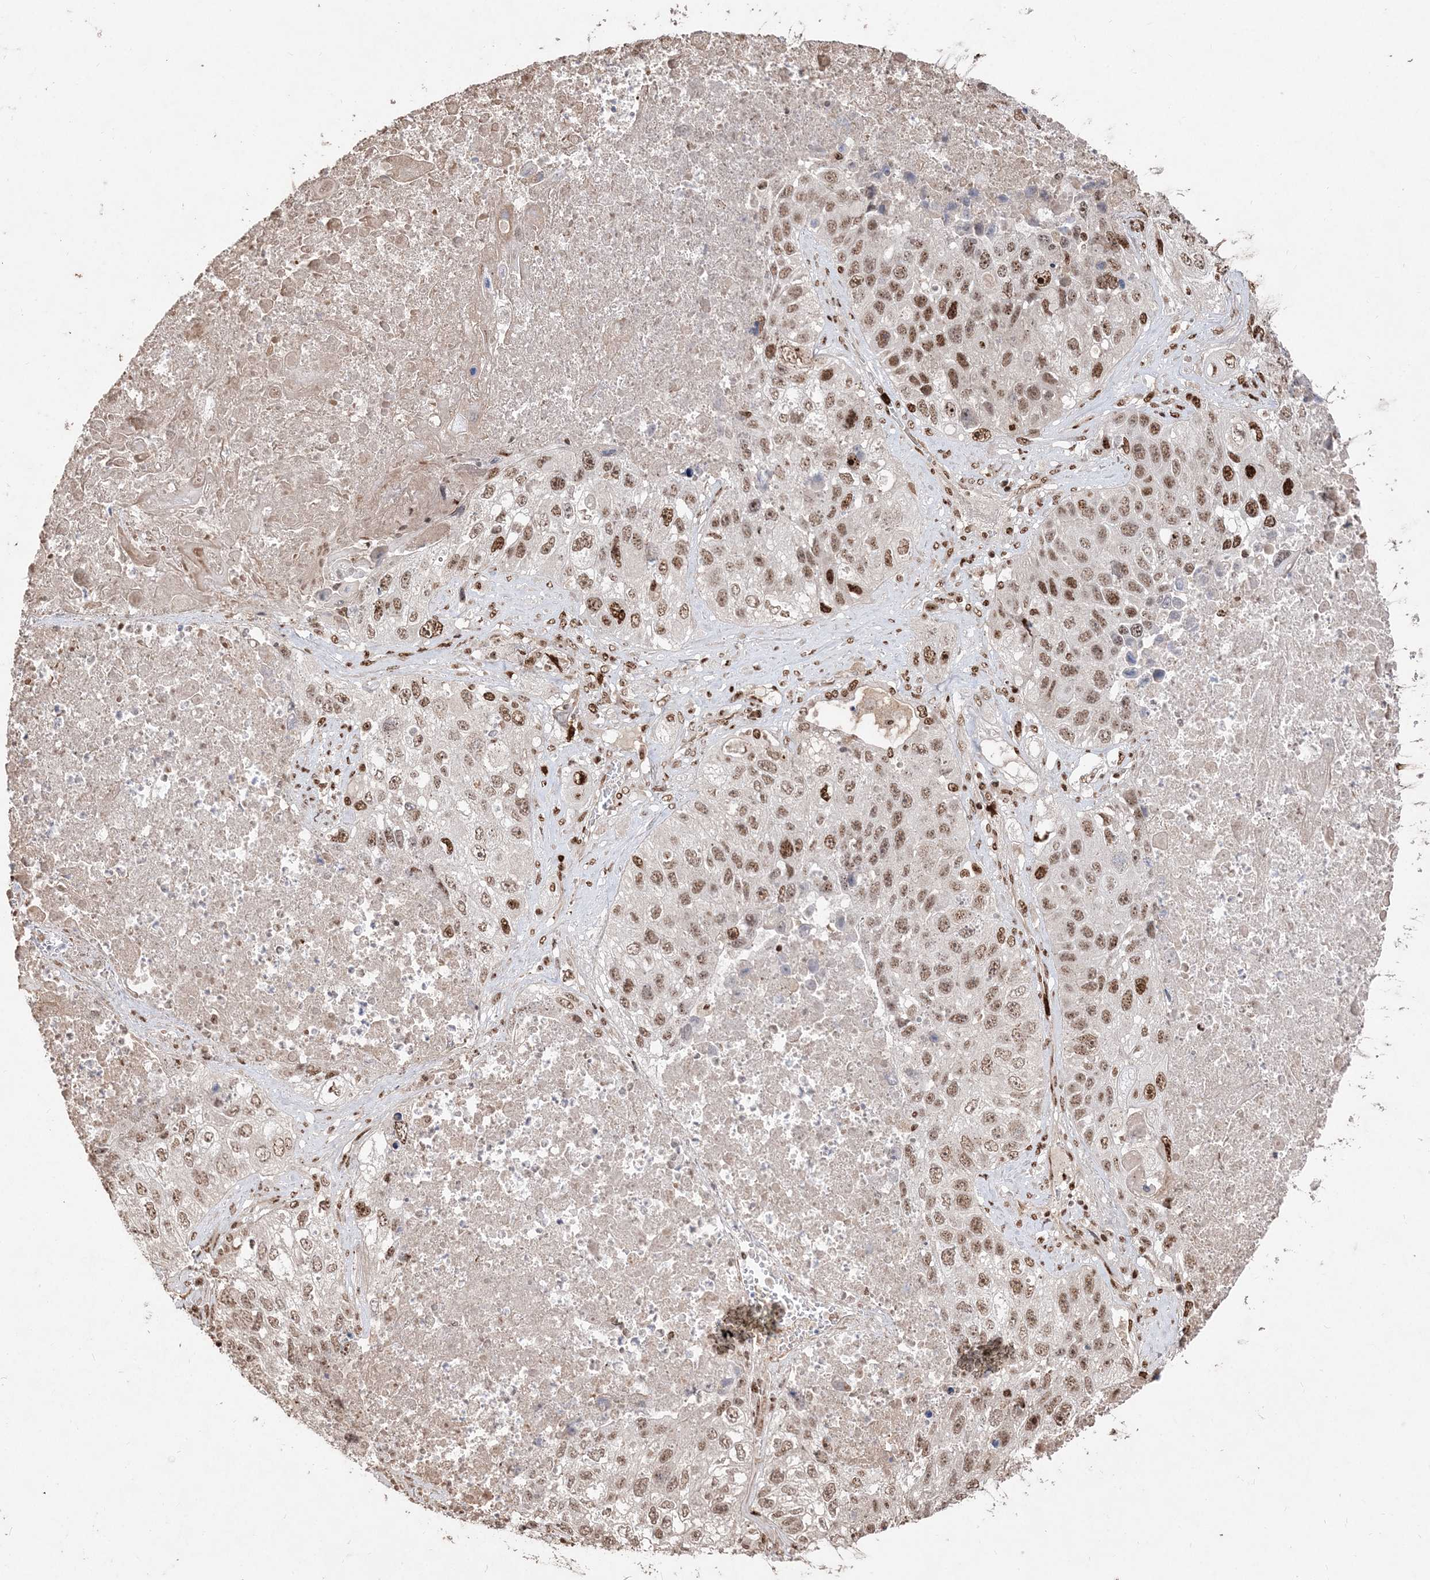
{"staining": {"intensity": "moderate", "quantity": ">75%", "location": "nuclear"}, "tissue": "lung cancer", "cell_type": "Tumor cells", "image_type": "cancer", "snomed": [{"axis": "morphology", "description": "Squamous cell carcinoma, NOS"}, {"axis": "topography", "description": "Lung"}], "caption": "There is medium levels of moderate nuclear positivity in tumor cells of lung cancer (squamous cell carcinoma), as demonstrated by immunohistochemical staining (brown color).", "gene": "RBM17", "patient": {"sex": "male", "age": 61}}